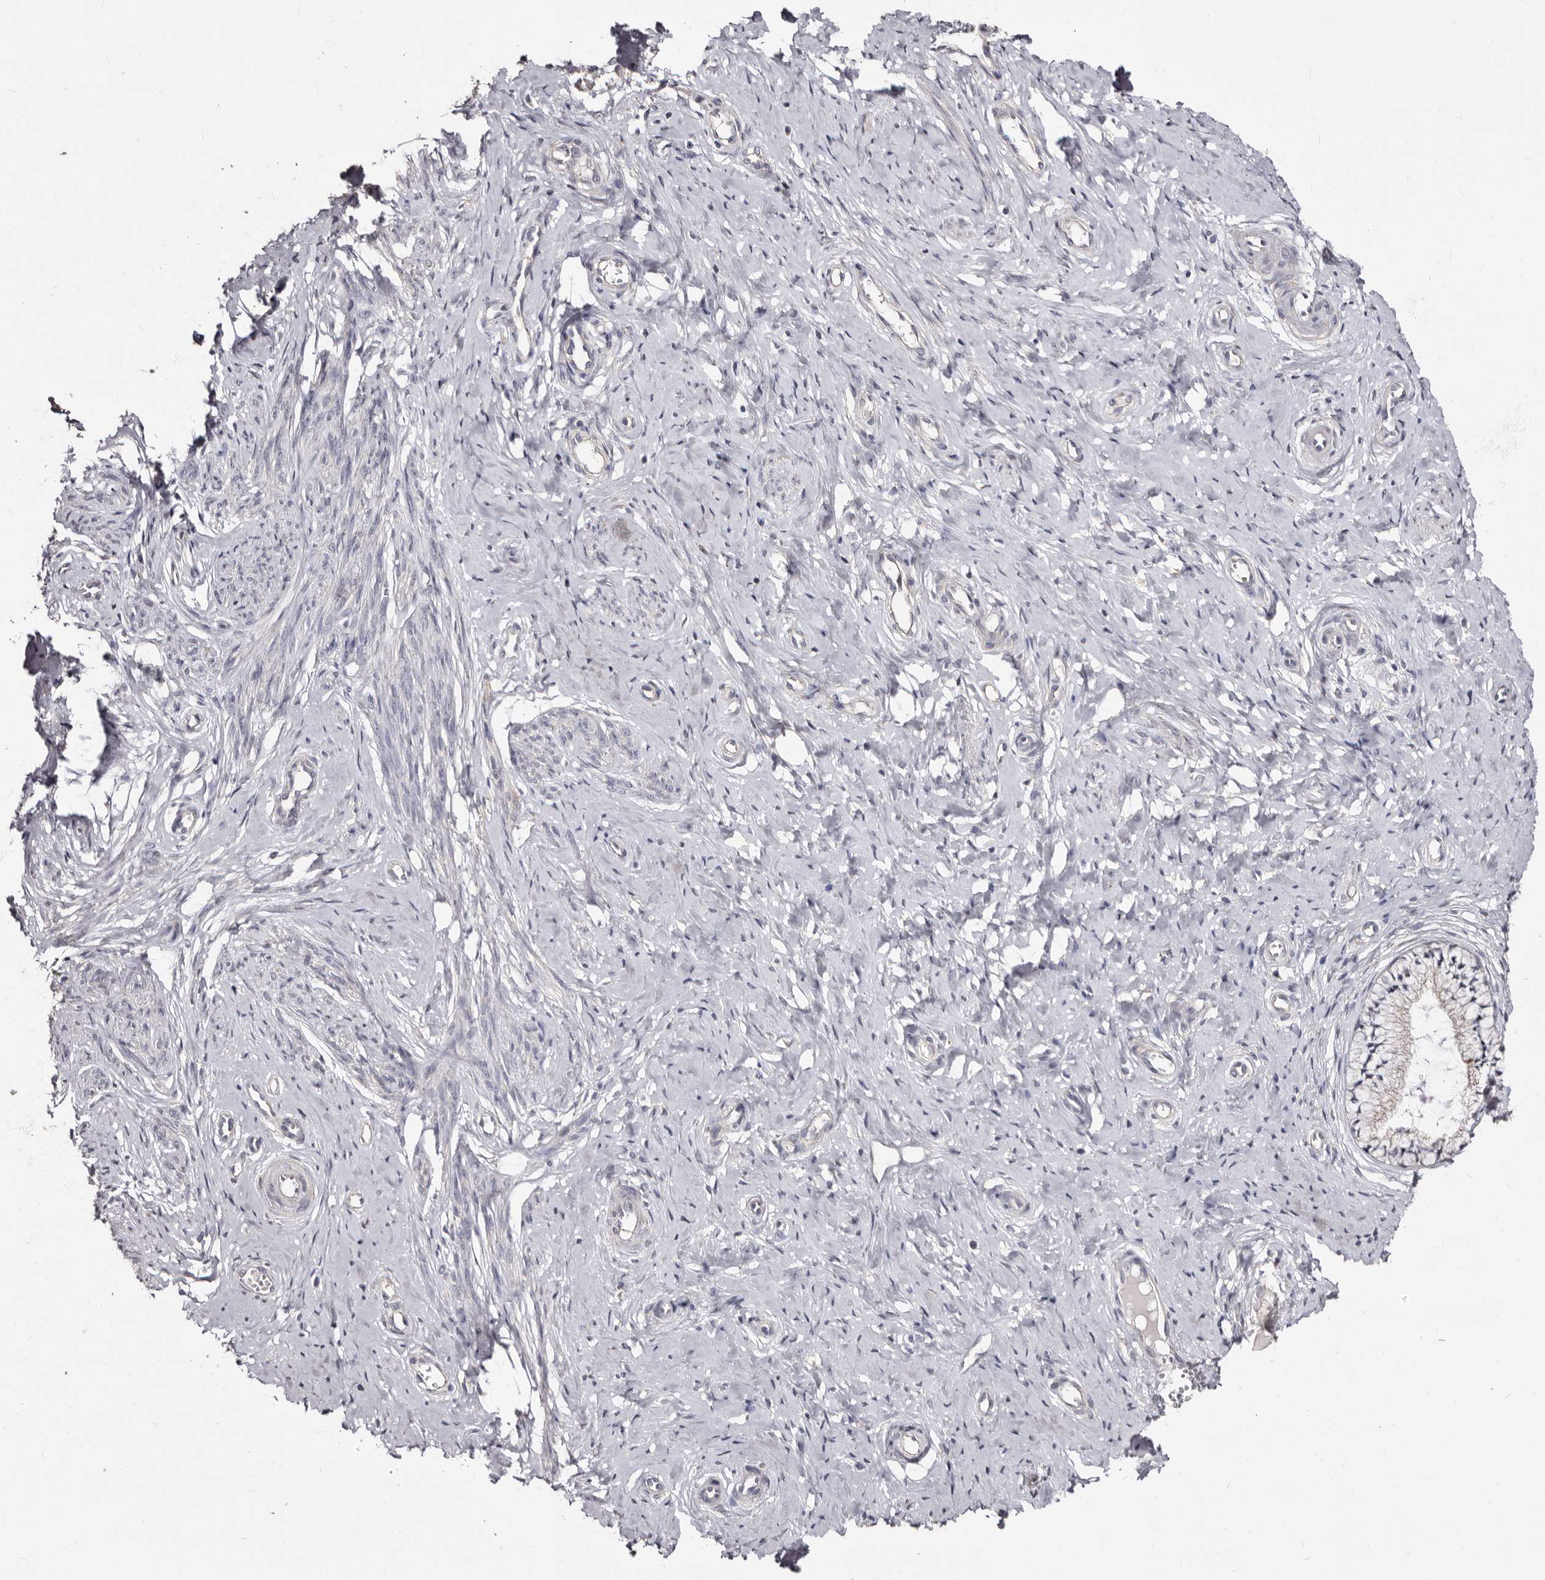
{"staining": {"intensity": "negative", "quantity": "none", "location": "none"}, "tissue": "cervix", "cell_type": "Glandular cells", "image_type": "normal", "snomed": [{"axis": "morphology", "description": "Normal tissue, NOS"}, {"axis": "topography", "description": "Cervix"}], "caption": "Immunohistochemical staining of benign human cervix displays no significant expression in glandular cells. The staining is performed using DAB brown chromogen with nuclei counter-stained in using hematoxylin.", "gene": "PTAFR", "patient": {"sex": "female", "age": 36}}